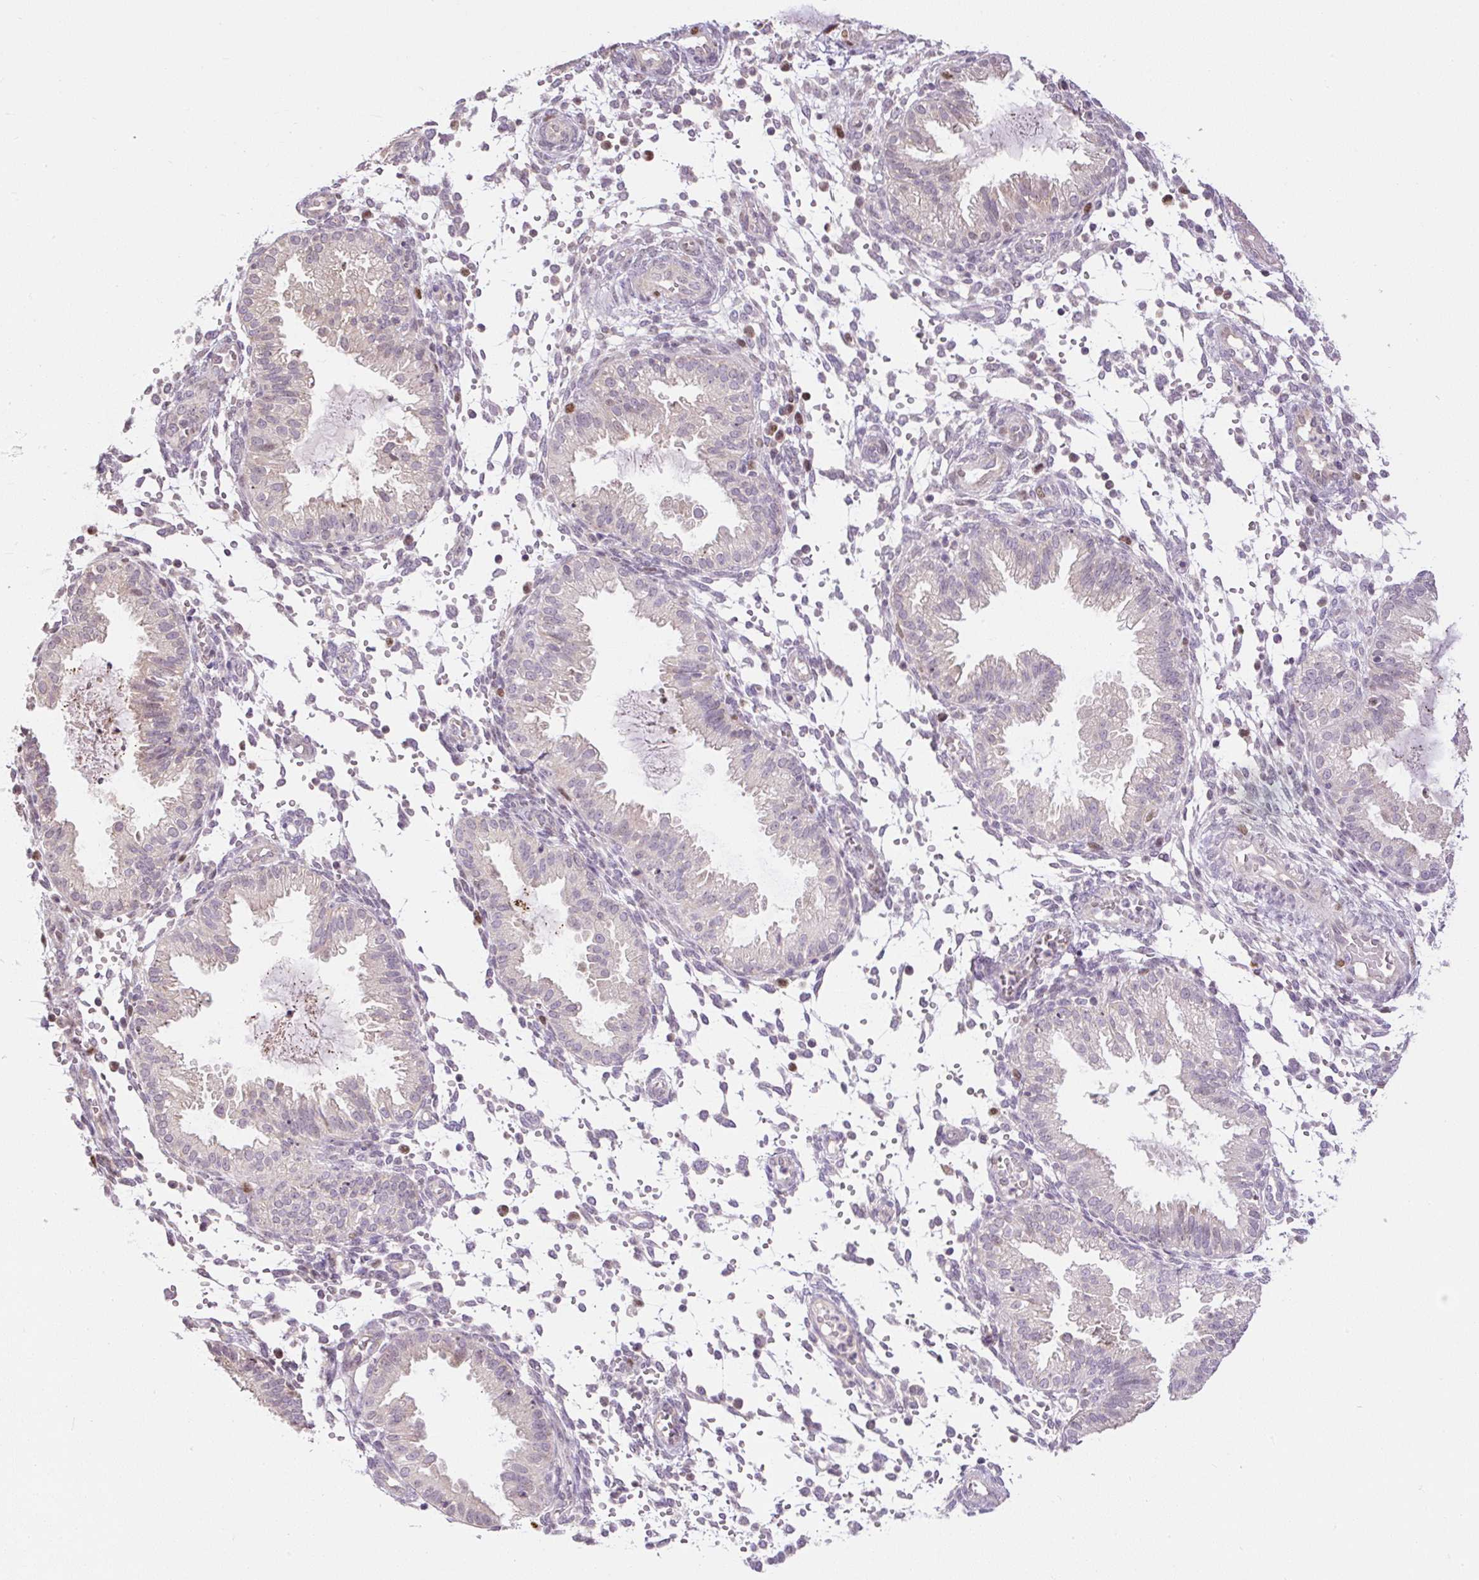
{"staining": {"intensity": "negative", "quantity": "none", "location": "none"}, "tissue": "endometrium", "cell_type": "Cells in endometrial stroma", "image_type": "normal", "snomed": [{"axis": "morphology", "description": "Normal tissue, NOS"}, {"axis": "topography", "description": "Endometrium"}], "caption": "This is an immunohistochemistry (IHC) photomicrograph of benign human endometrium. There is no positivity in cells in endometrial stroma.", "gene": "RACGAP1", "patient": {"sex": "female", "age": 33}}